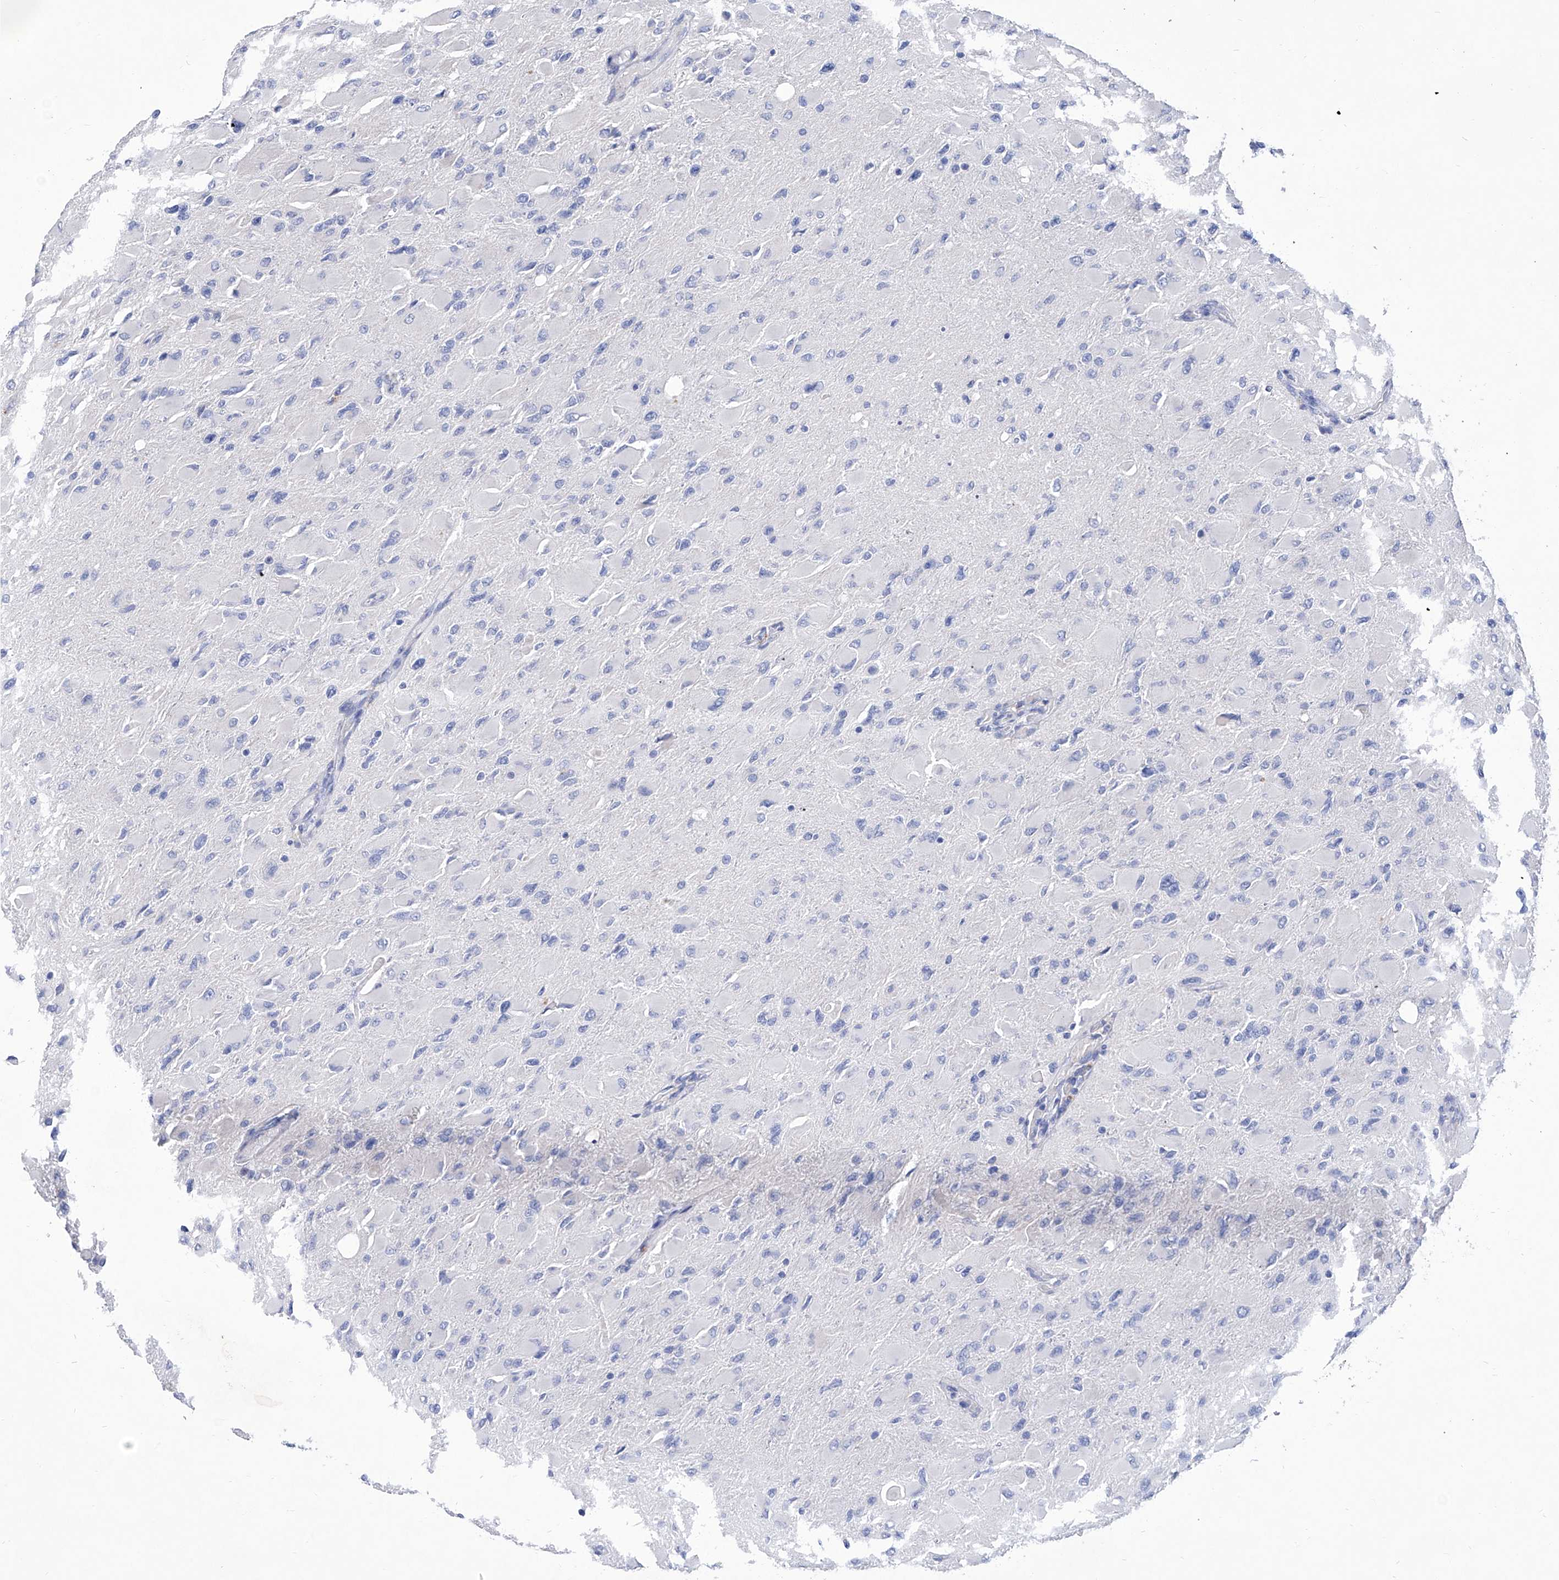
{"staining": {"intensity": "negative", "quantity": "none", "location": "none"}, "tissue": "glioma", "cell_type": "Tumor cells", "image_type": "cancer", "snomed": [{"axis": "morphology", "description": "Glioma, malignant, High grade"}, {"axis": "topography", "description": "Cerebral cortex"}], "caption": "Glioma stained for a protein using immunohistochemistry (IHC) exhibits no staining tumor cells.", "gene": "IFNL2", "patient": {"sex": "female", "age": 36}}